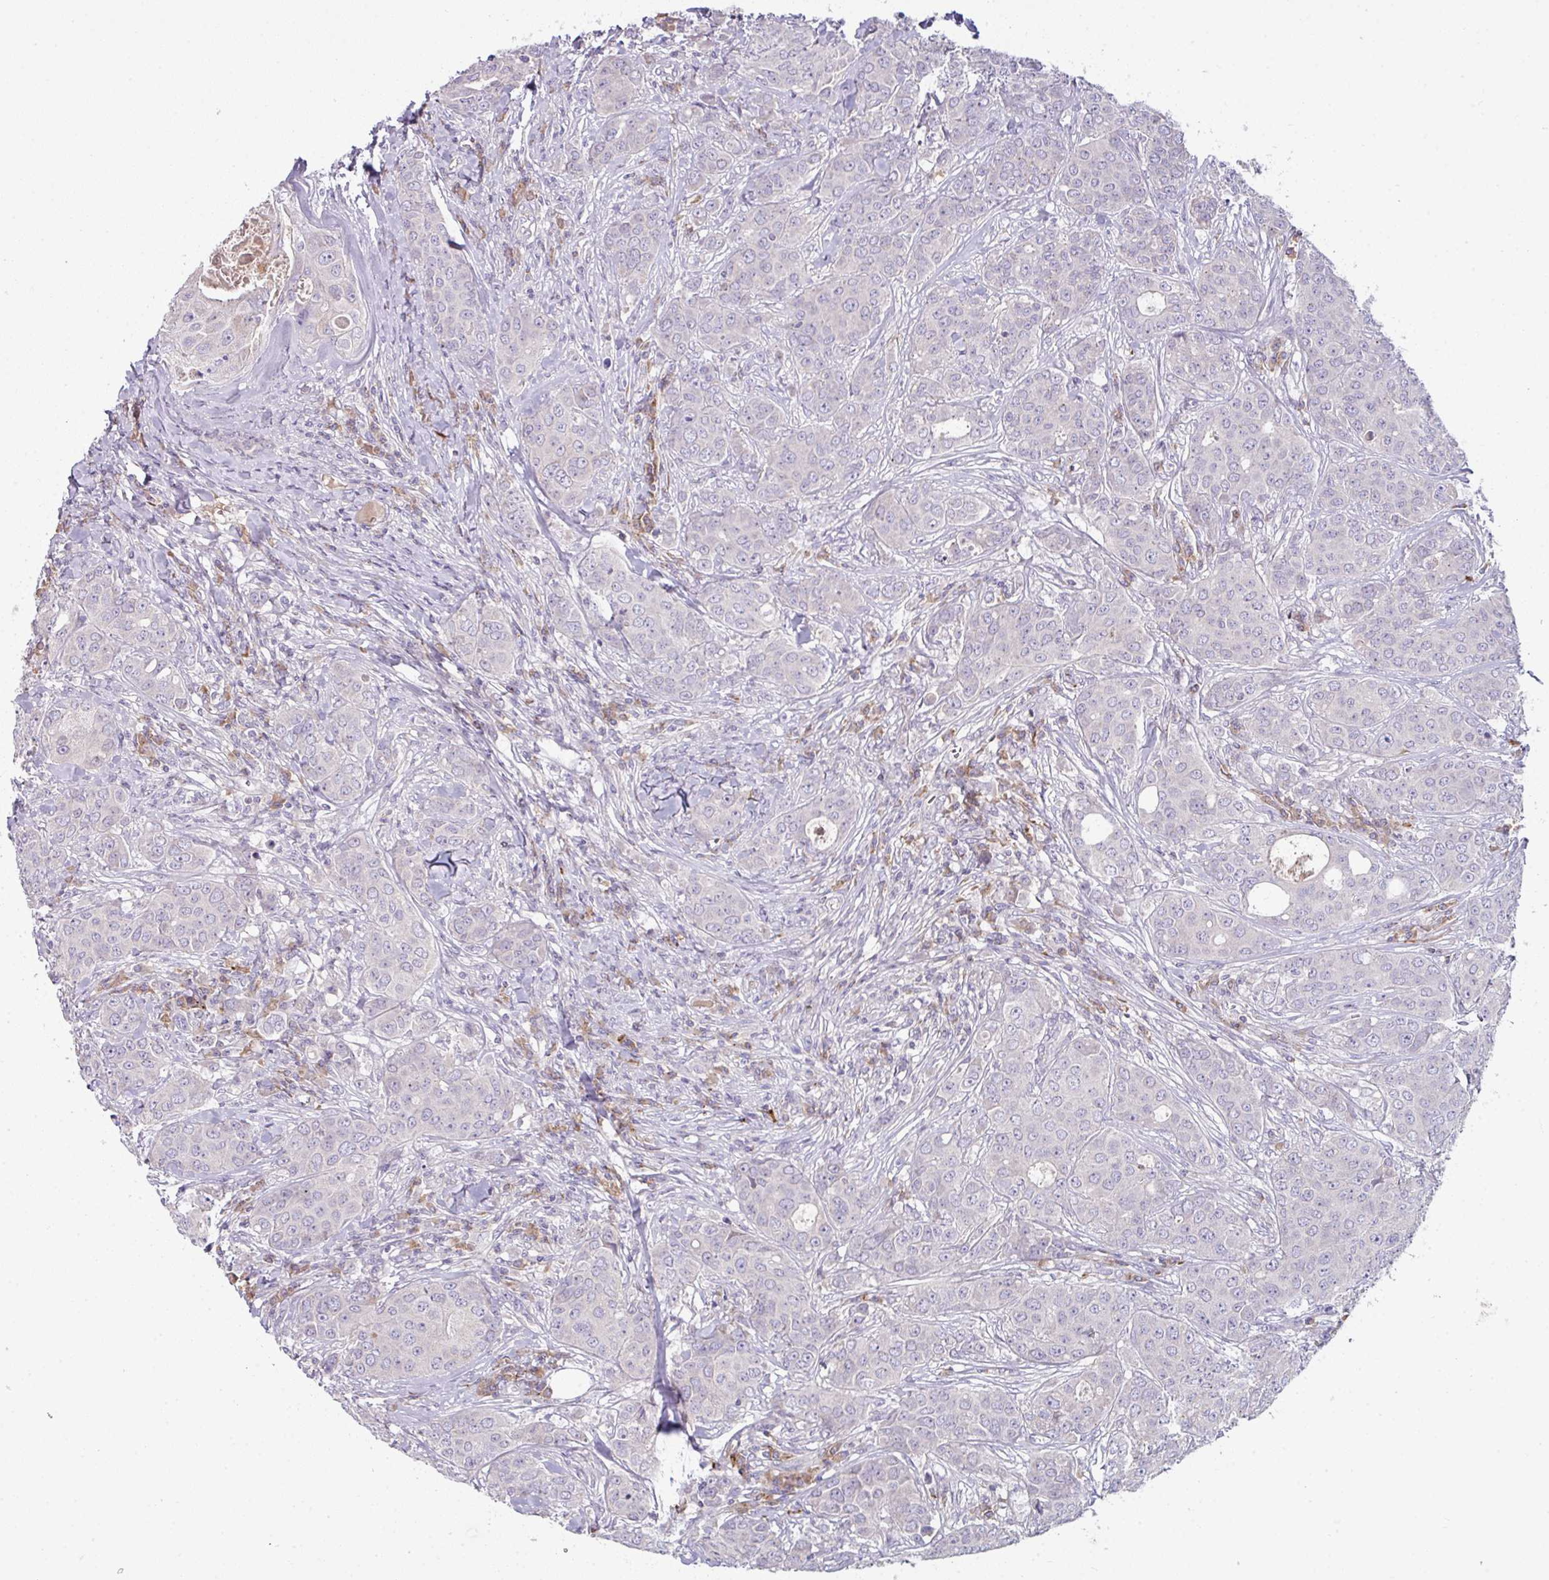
{"staining": {"intensity": "negative", "quantity": "none", "location": "none"}, "tissue": "breast cancer", "cell_type": "Tumor cells", "image_type": "cancer", "snomed": [{"axis": "morphology", "description": "Duct carcinoma"}, {"axis": "topography", "description": "Breast"}], "caption": "The photomicrograph reveals no significant expression in tumor cells of intraductal carcinoma (breast).", "gene": "SLAMF6", "patient": {"sex": "female", "age": 43}}